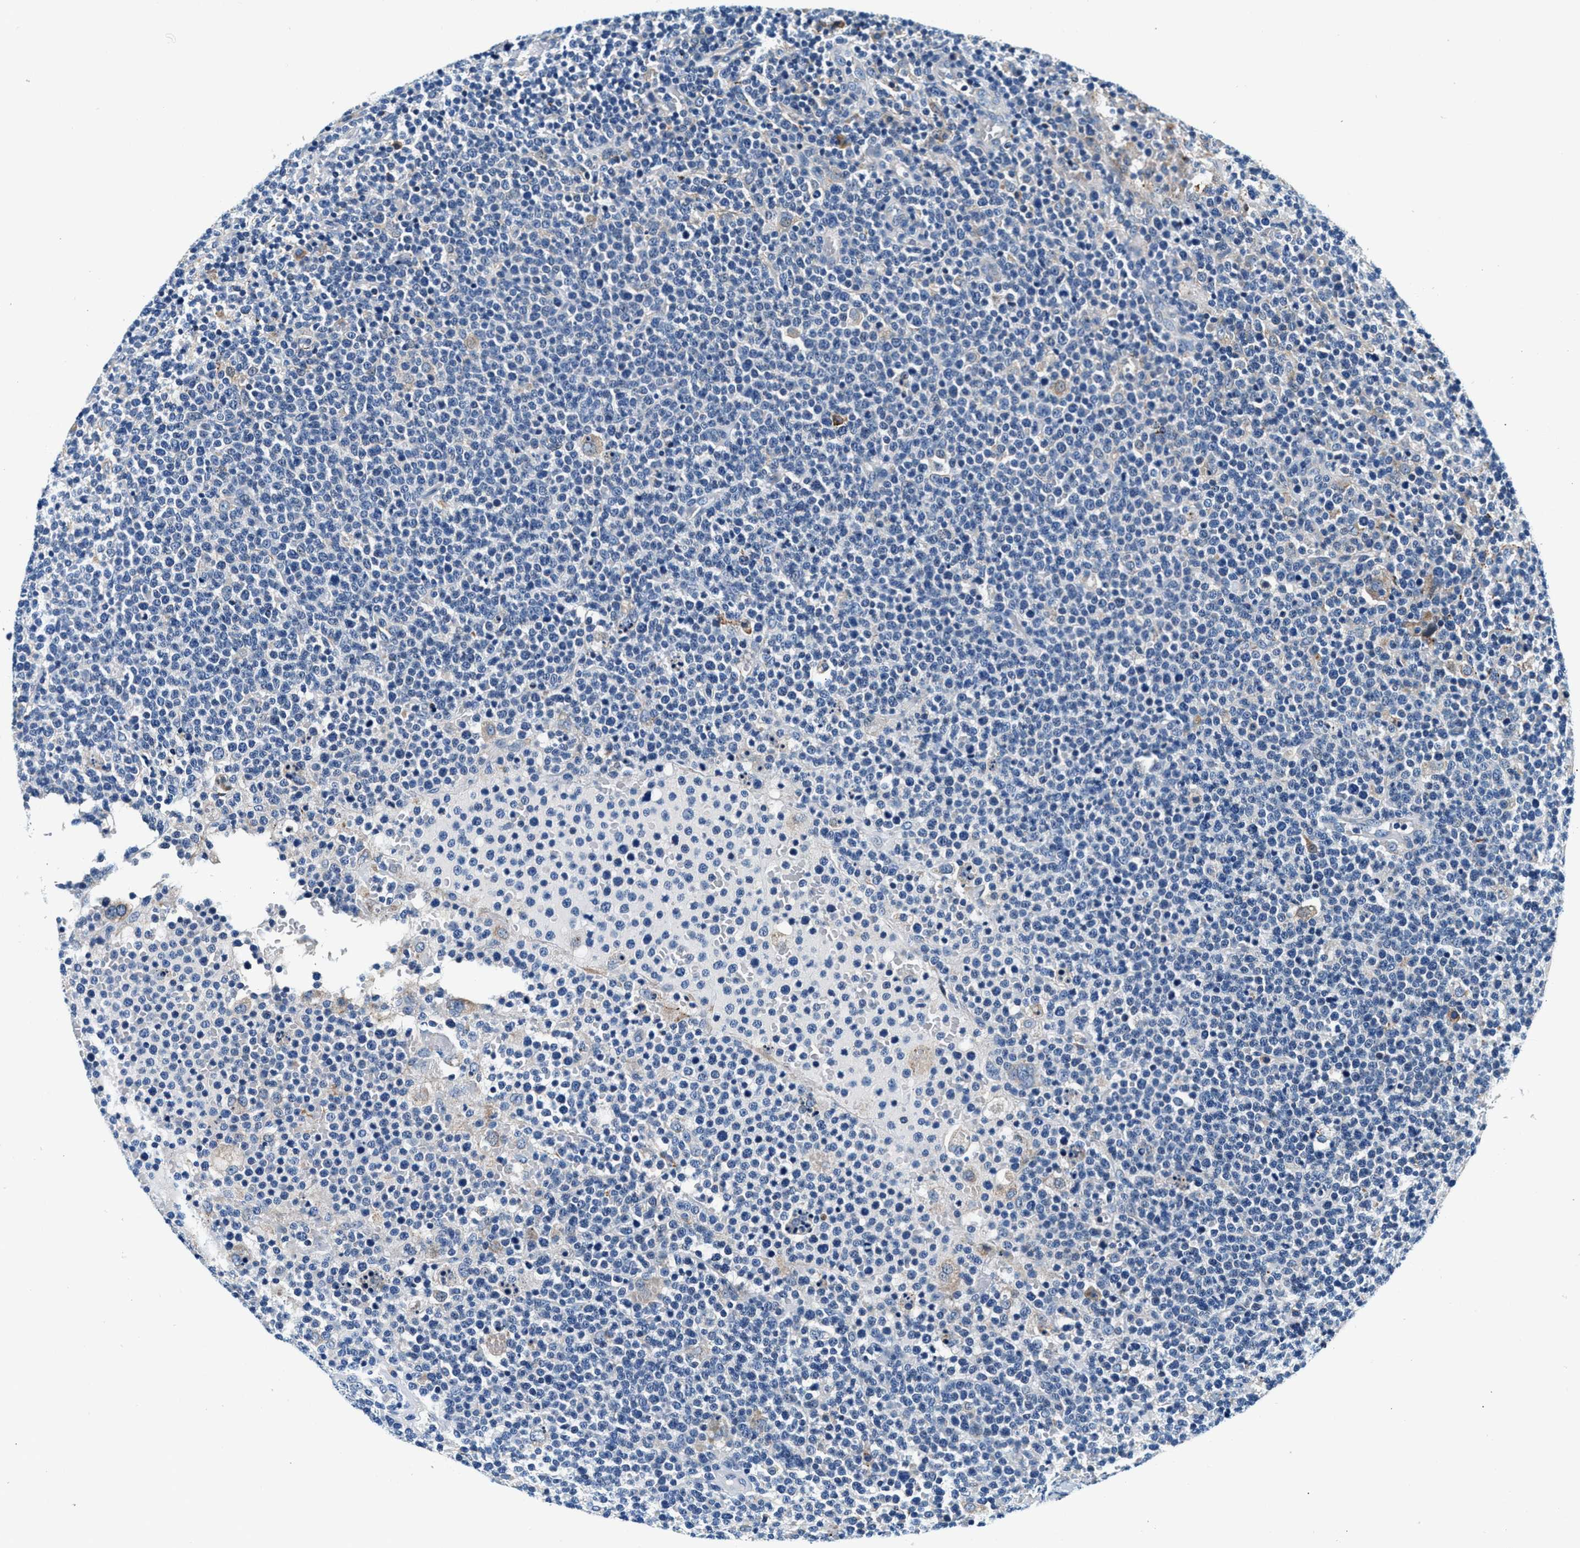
{"staining": {"intensity": "negative", "quantity": "none", "location": "none"}, "tissue": "lymphoma", "cell_type": "Tumor cells", "image_type": "cancer", "snomed": [{"axis": "morphology", "description": "Malignant lymphoma, non-Hodgkin's type, High grade"}, {"axis": "topography", "description": "Lymph node"}], "caption": "Immunohistochemistry (IHC) of human malignant lymphoma, non-Hodgkin's type (high-grade) demonstrates no expression in tumor cells.", "gene": "SLFN11", "patient": {"sex": "male", "age": 61}}